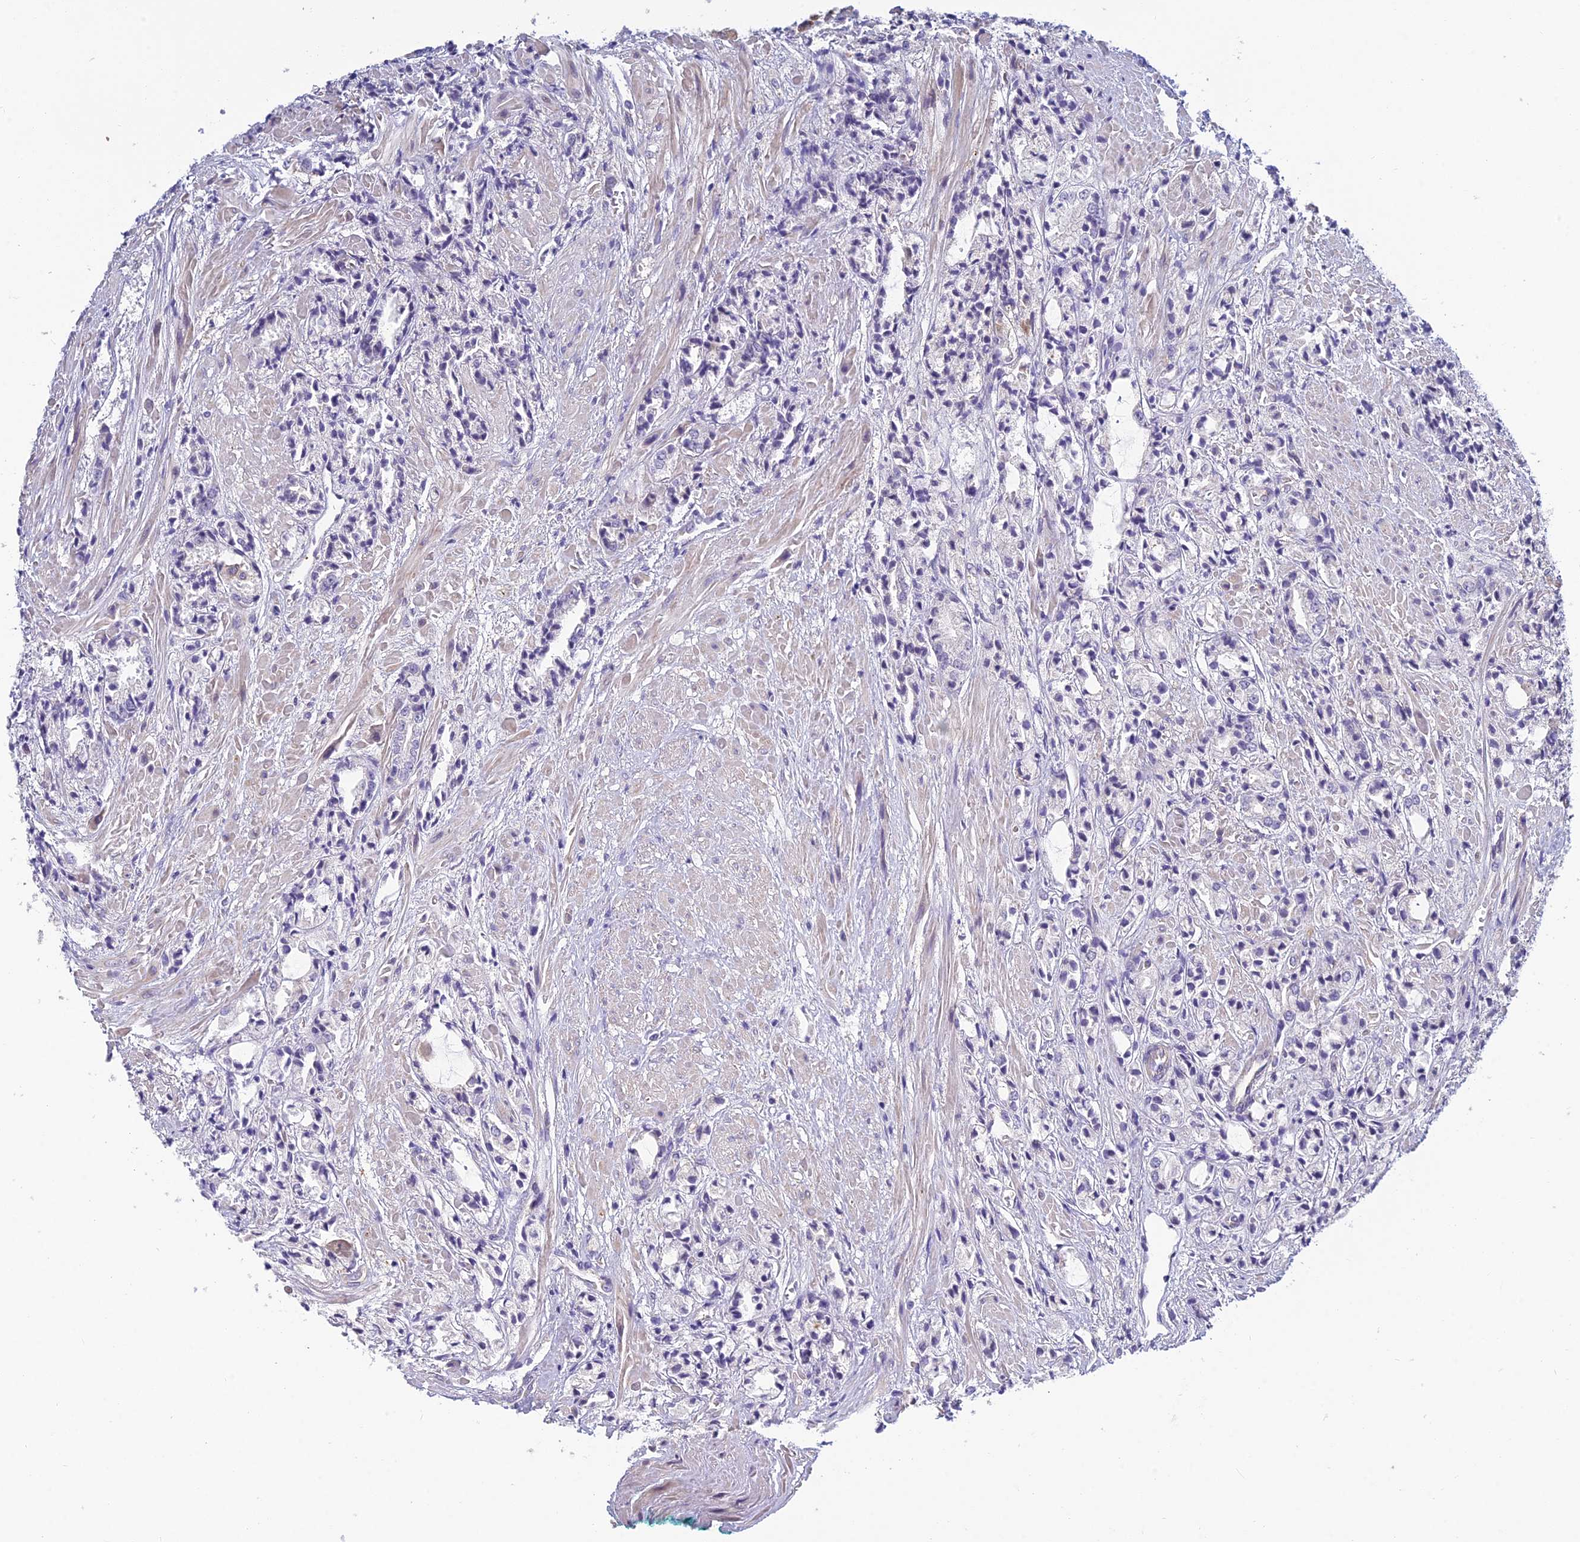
{"staining": {"intensity": "negative", "quantity": "none", "location": "none"}, "tissue": "prostate cancer", "cell_type": "Tumor cells", "image_type": "cancer", "snomed": [{"axis": "morphology", "description": "Adenocarcinoma, High grade"}, {"axis": "topography", "description": "Prostate"}], "caption": "There is no significant positivity in tumor cells of prostate cancer (adenocarcinoma (high-grade)).", "gene": "HECA", "patient": {"sex": "male", "age": 50}}